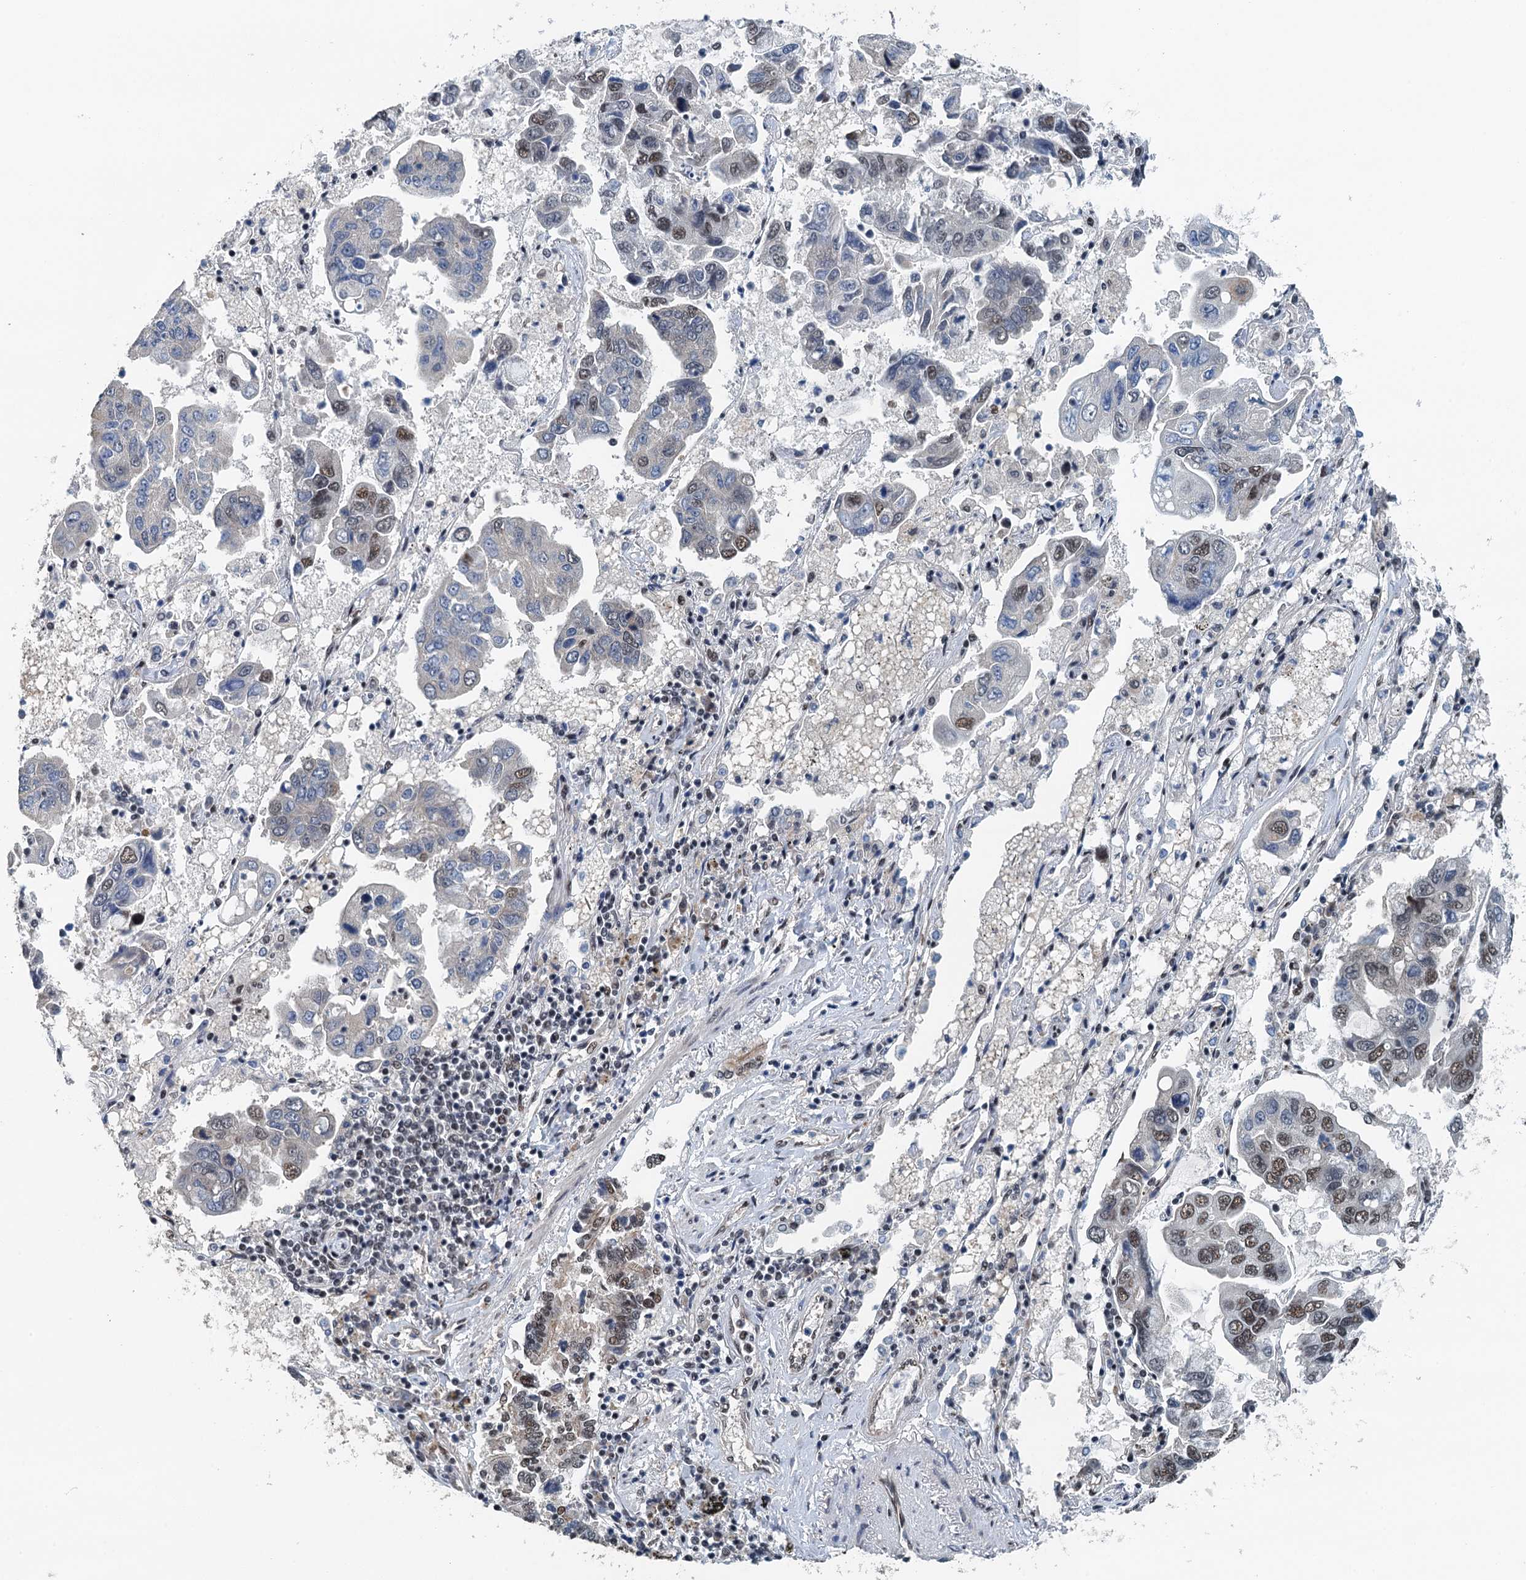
{"staining": {"intensity": "moderate", "quantity": "25%-75%", "location": "nuclear"}, "tissue": "lung cancer", "cell_type": "Tumor cells", "image_type": "cancer", "snomed": [{"axis": "morphology", "description": "Adenocarcinoma, NOS"}, {"axis": "topography", "description": "Lung"}], "caption": "Human adenocarcinoma (lung) stained with a brown dye exhibits moderate nuclear positive positivity in about 25%-75% of tumor cells.", "gene": "MTA3", "patient": {"sex": "male", "age": 64}}